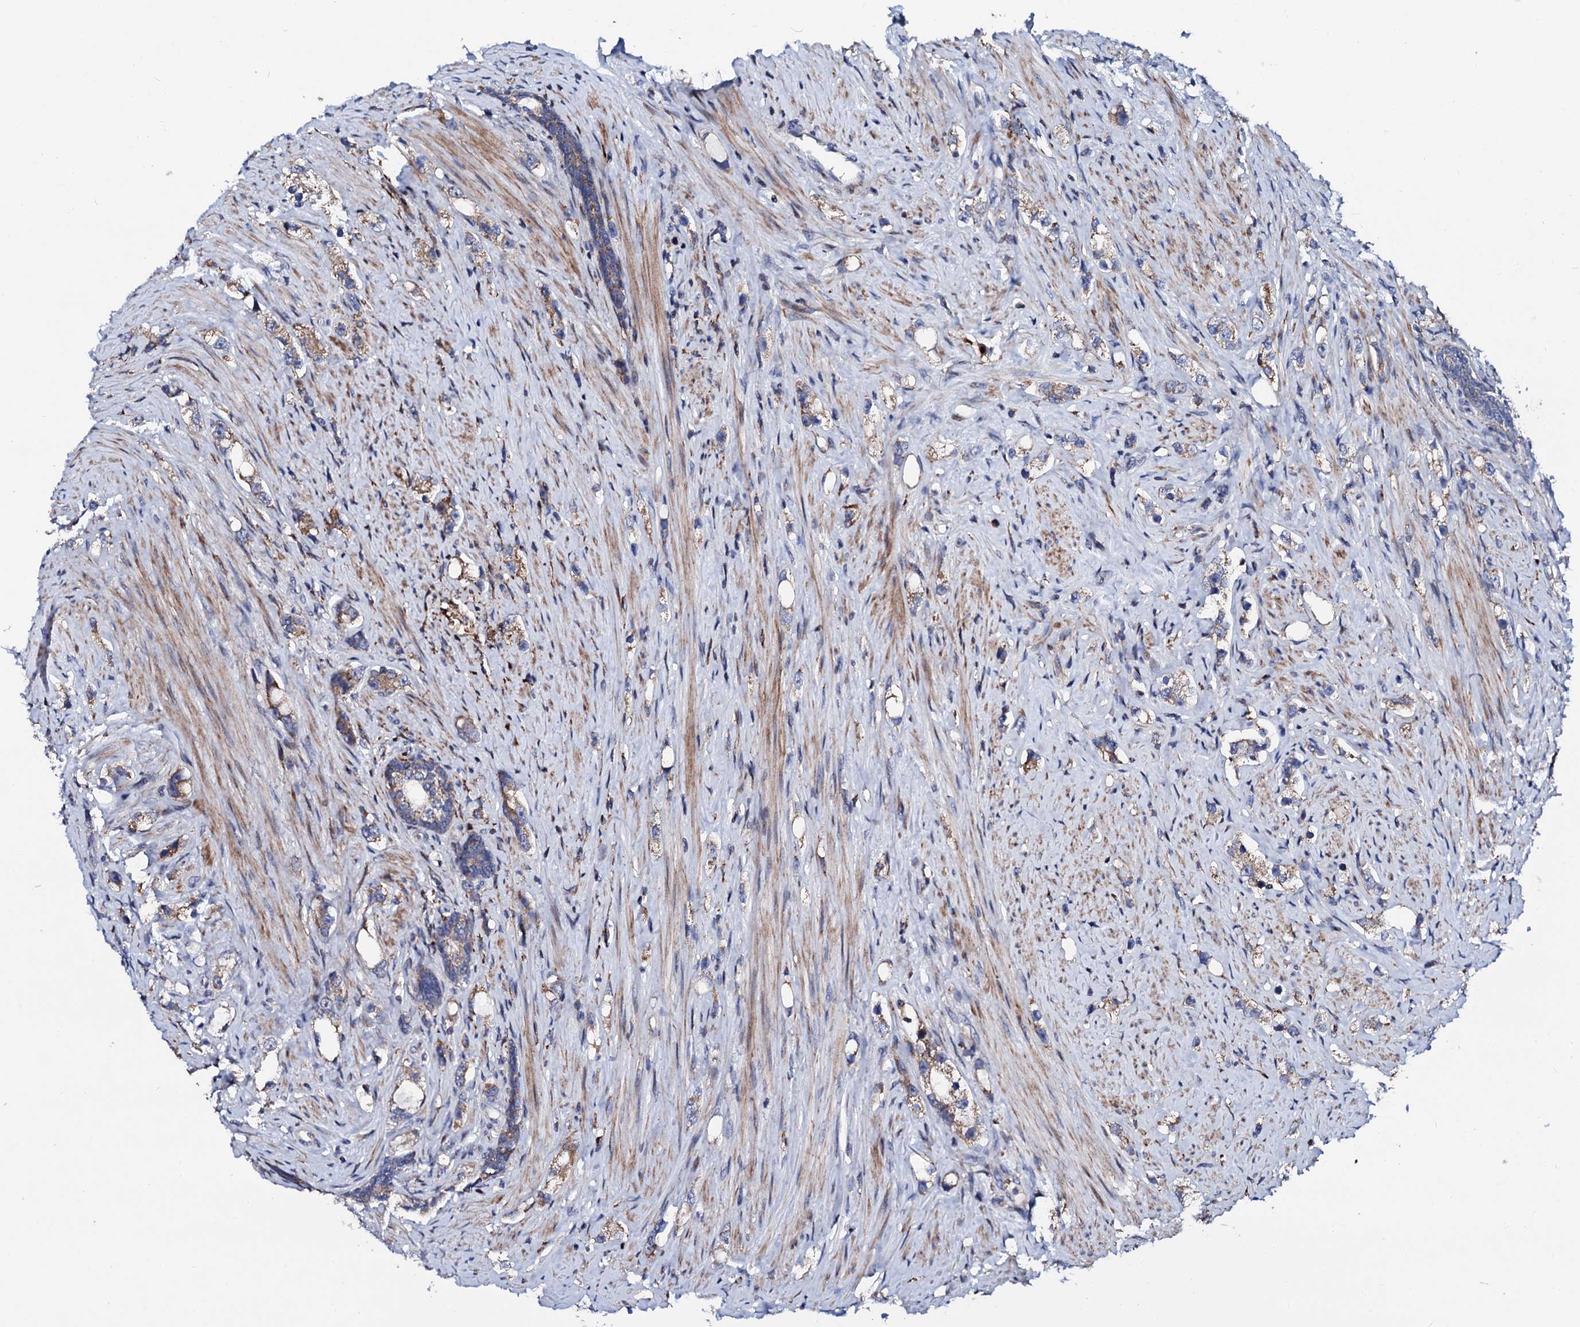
{"staining": {"intensity": "weak", "quantity": ">75%", "location": "cytoplasmic/membranous"}, "tissue": "prostate cancer", "cell_type": "Tumor cells", "image_type": "cancer", "snomed": [{"axis": "morphology", "description": "Adenocarcinoma, High grade"}, {"axis": "topography", "description": "Prostate"}], "caption": "A brown stain highlights weak cytoplasmic/membranous staining of a protein in high-grade adenocarcinoma (prostate) tumor cells.", "gene": "TCIRG1", "patient": {"sex": "male", "age": 63}}